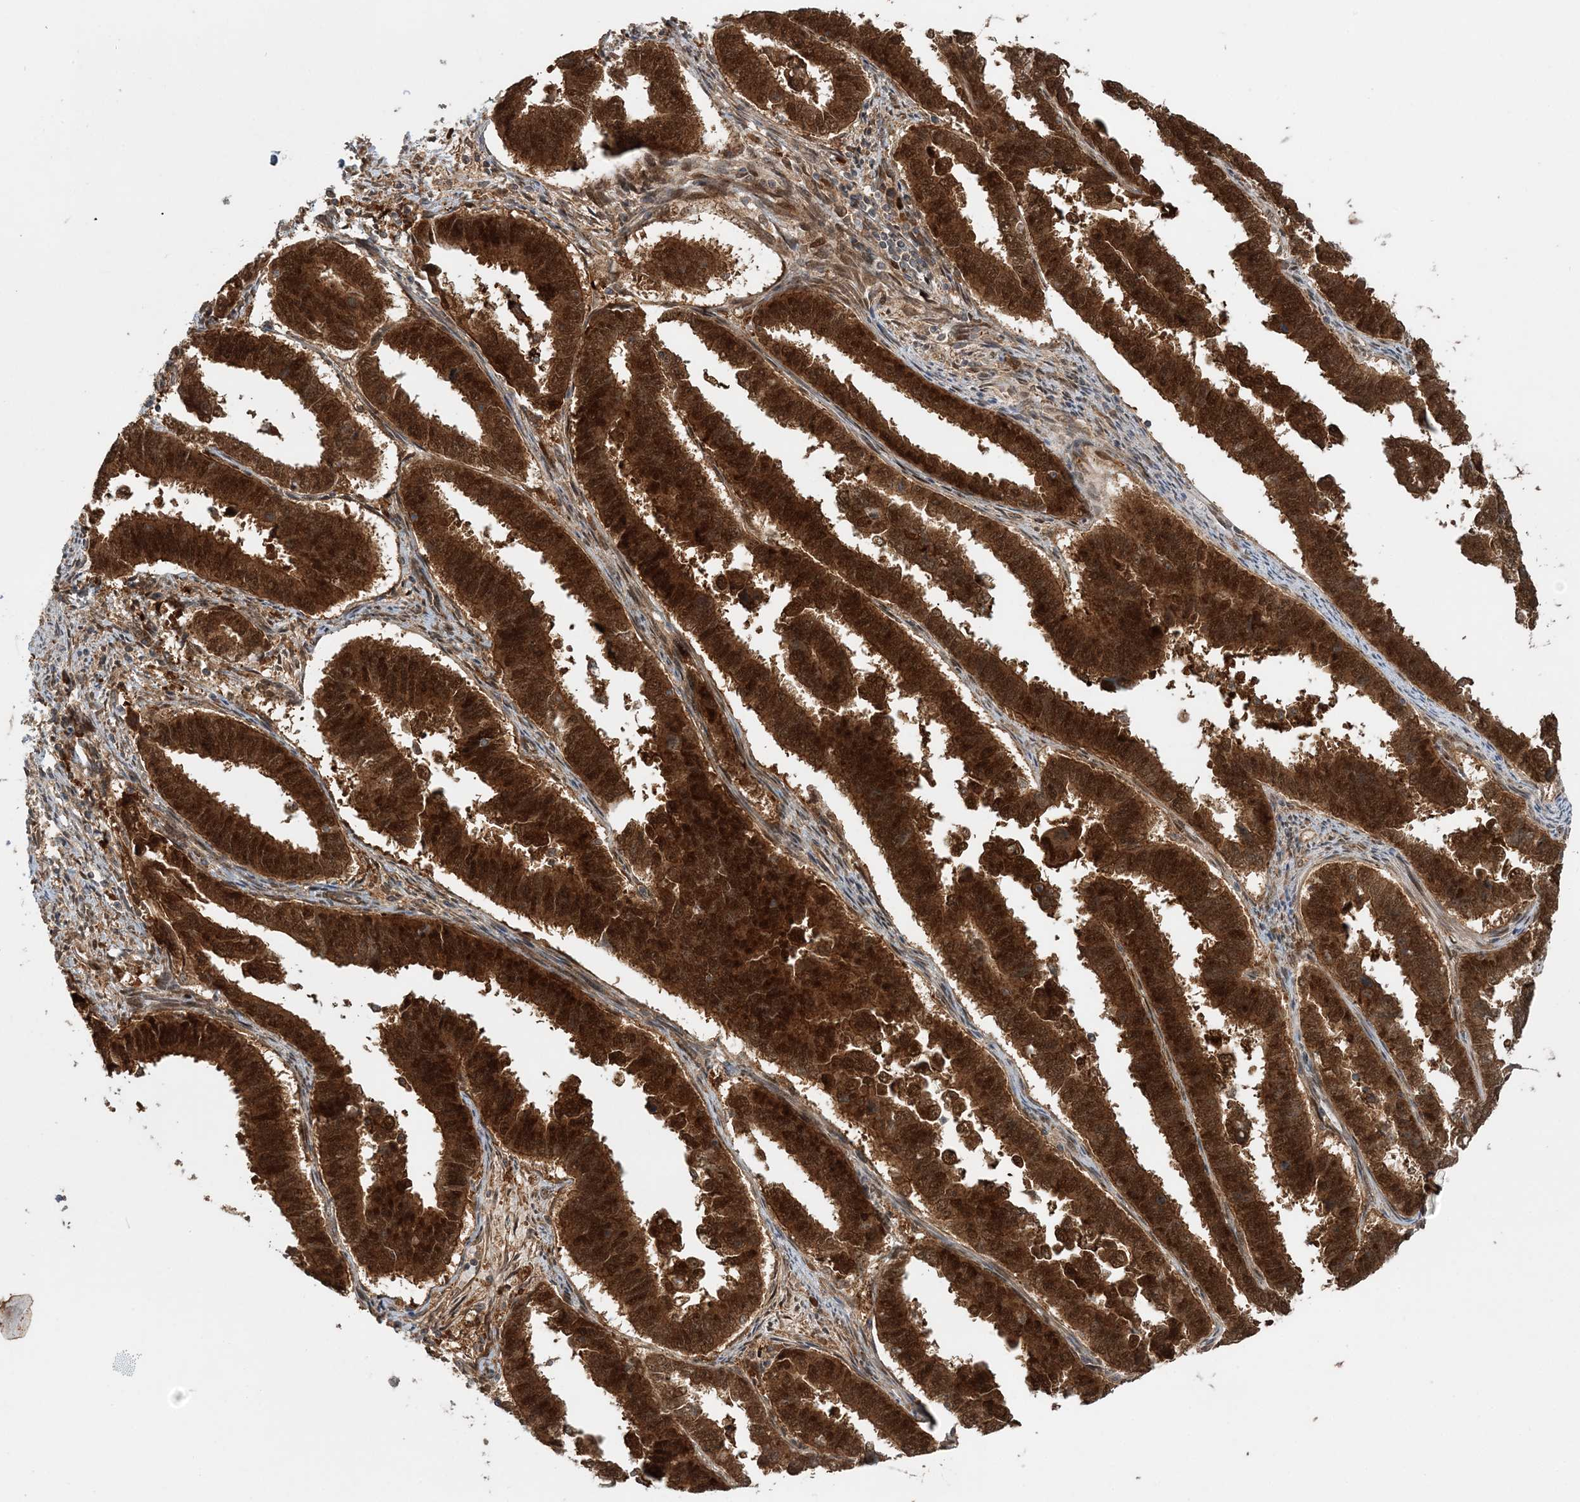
{"staining": {"intensity": "strong", "quantity": ">75%", "location": "cytoplasmic/membranous,nuclear"}, "tissue": "endometrial cancer", "cell_type": "Tumor cells", "image_type": "cancer", "snomed": [{"axis": "morphology", "description": "Adenocarcinoma, NOS"}, {"axis": "topography", "description": "Endometrium"}], "caption": "Immunohistochemistry photomicrograph of human endometrial cancer stained for a protein (brown), which exhibits high levels of strong cytoplasmic/membranous and nuclear staining in about >75% of tumor cells.", "gene": "UBTD2", "patient": {"sex": "female", "age": 75}}